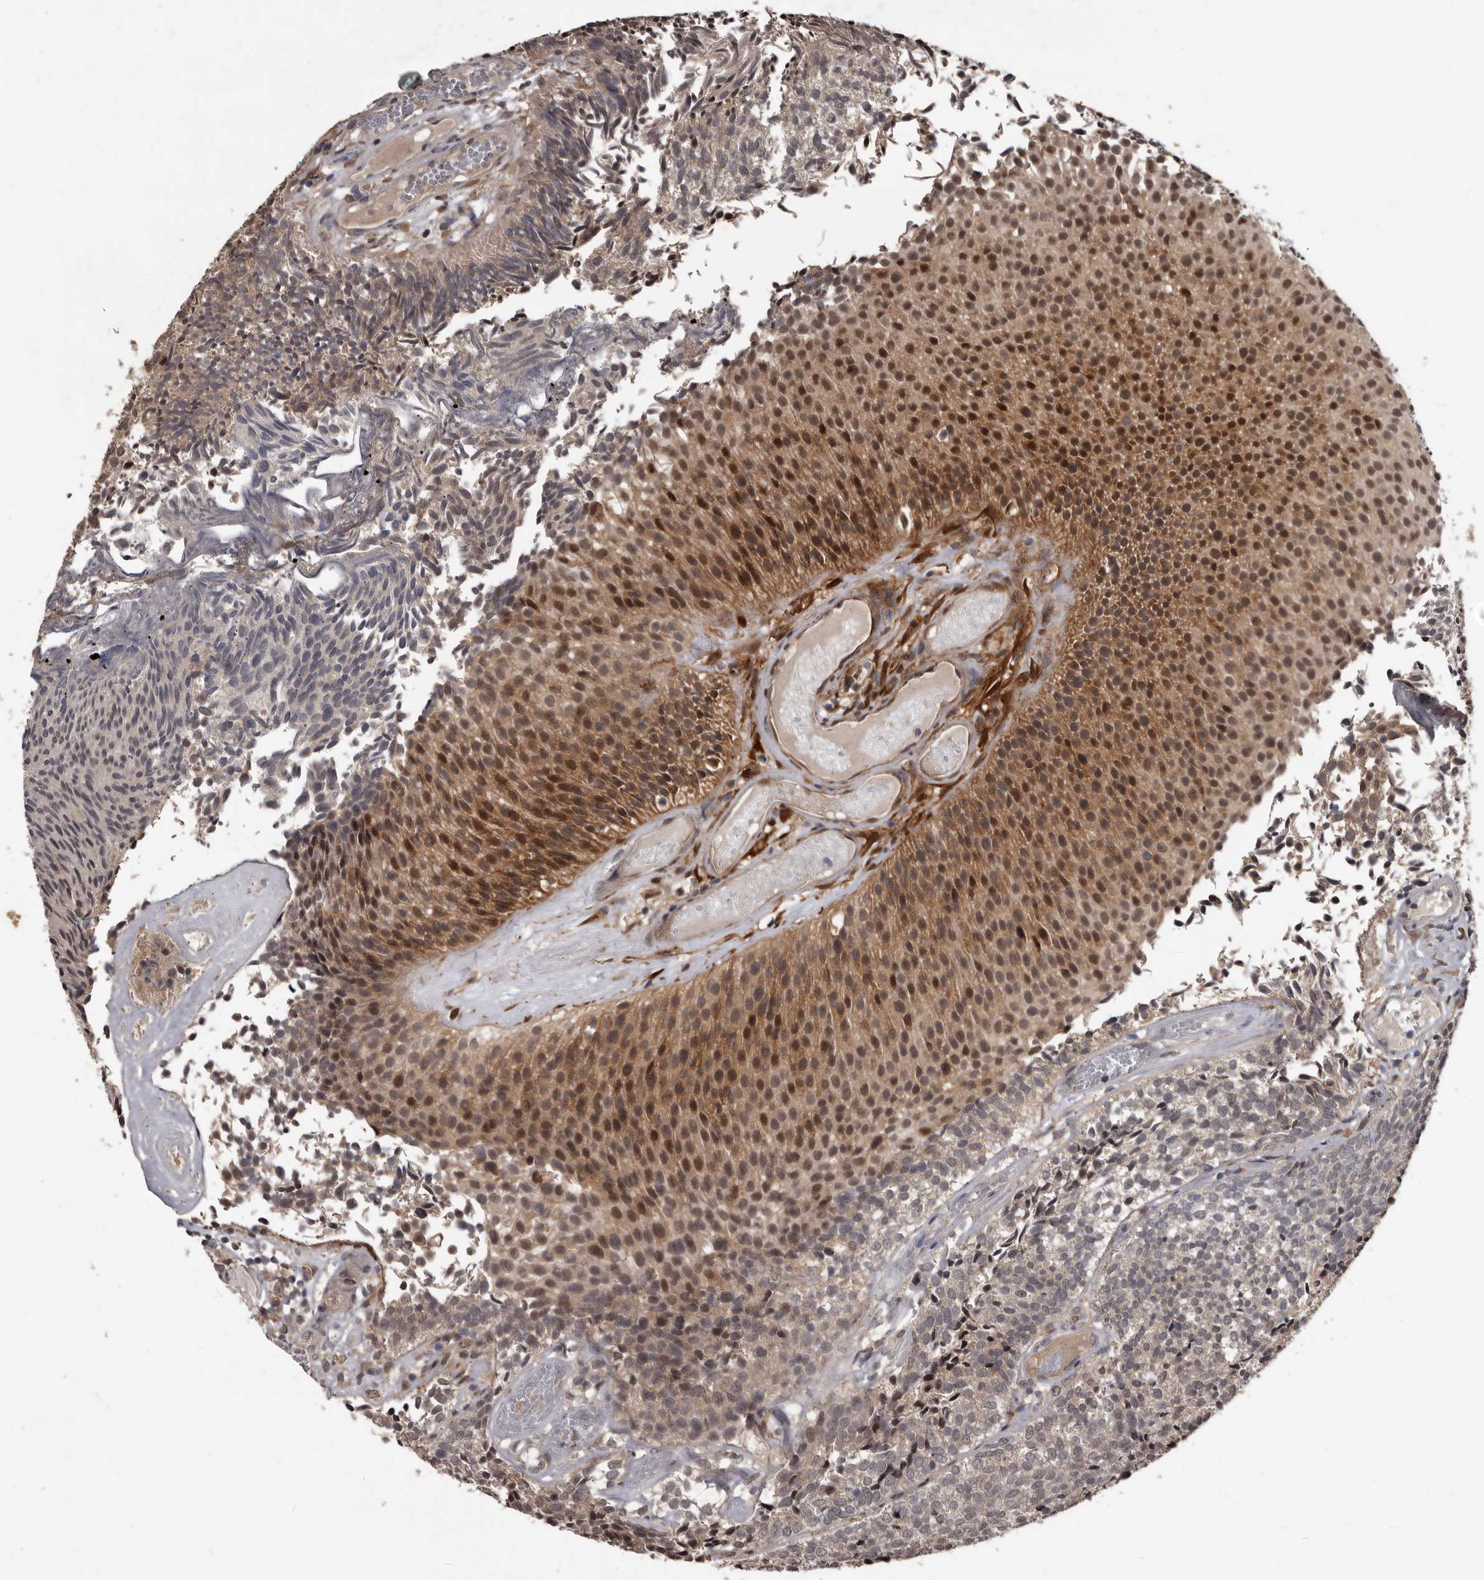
{"staining": {"intensity": "moderate", "quantity": "25%-75%", "location": "cytoplasmic/membranous,nuclear"}, "tissue": "urothelial cancer", "cell_type": "Tumor cells", "image_type": "cancer", "snomed": [{"axis": "morphology", "description": "Urothelial carcinoma, Low grade"}, {"axis": "topography", "description": "Urinary bladder"}], "caption": "This micrograph demonstrates IHC staining of human low-grade urothelial carcinoma, with medium moderate cytoplasmic/membranous and nuclear positivity in about 25%-75% of tumor cells.", "gene": "AHR", "patient": {"sex": "male", "age": 86}}